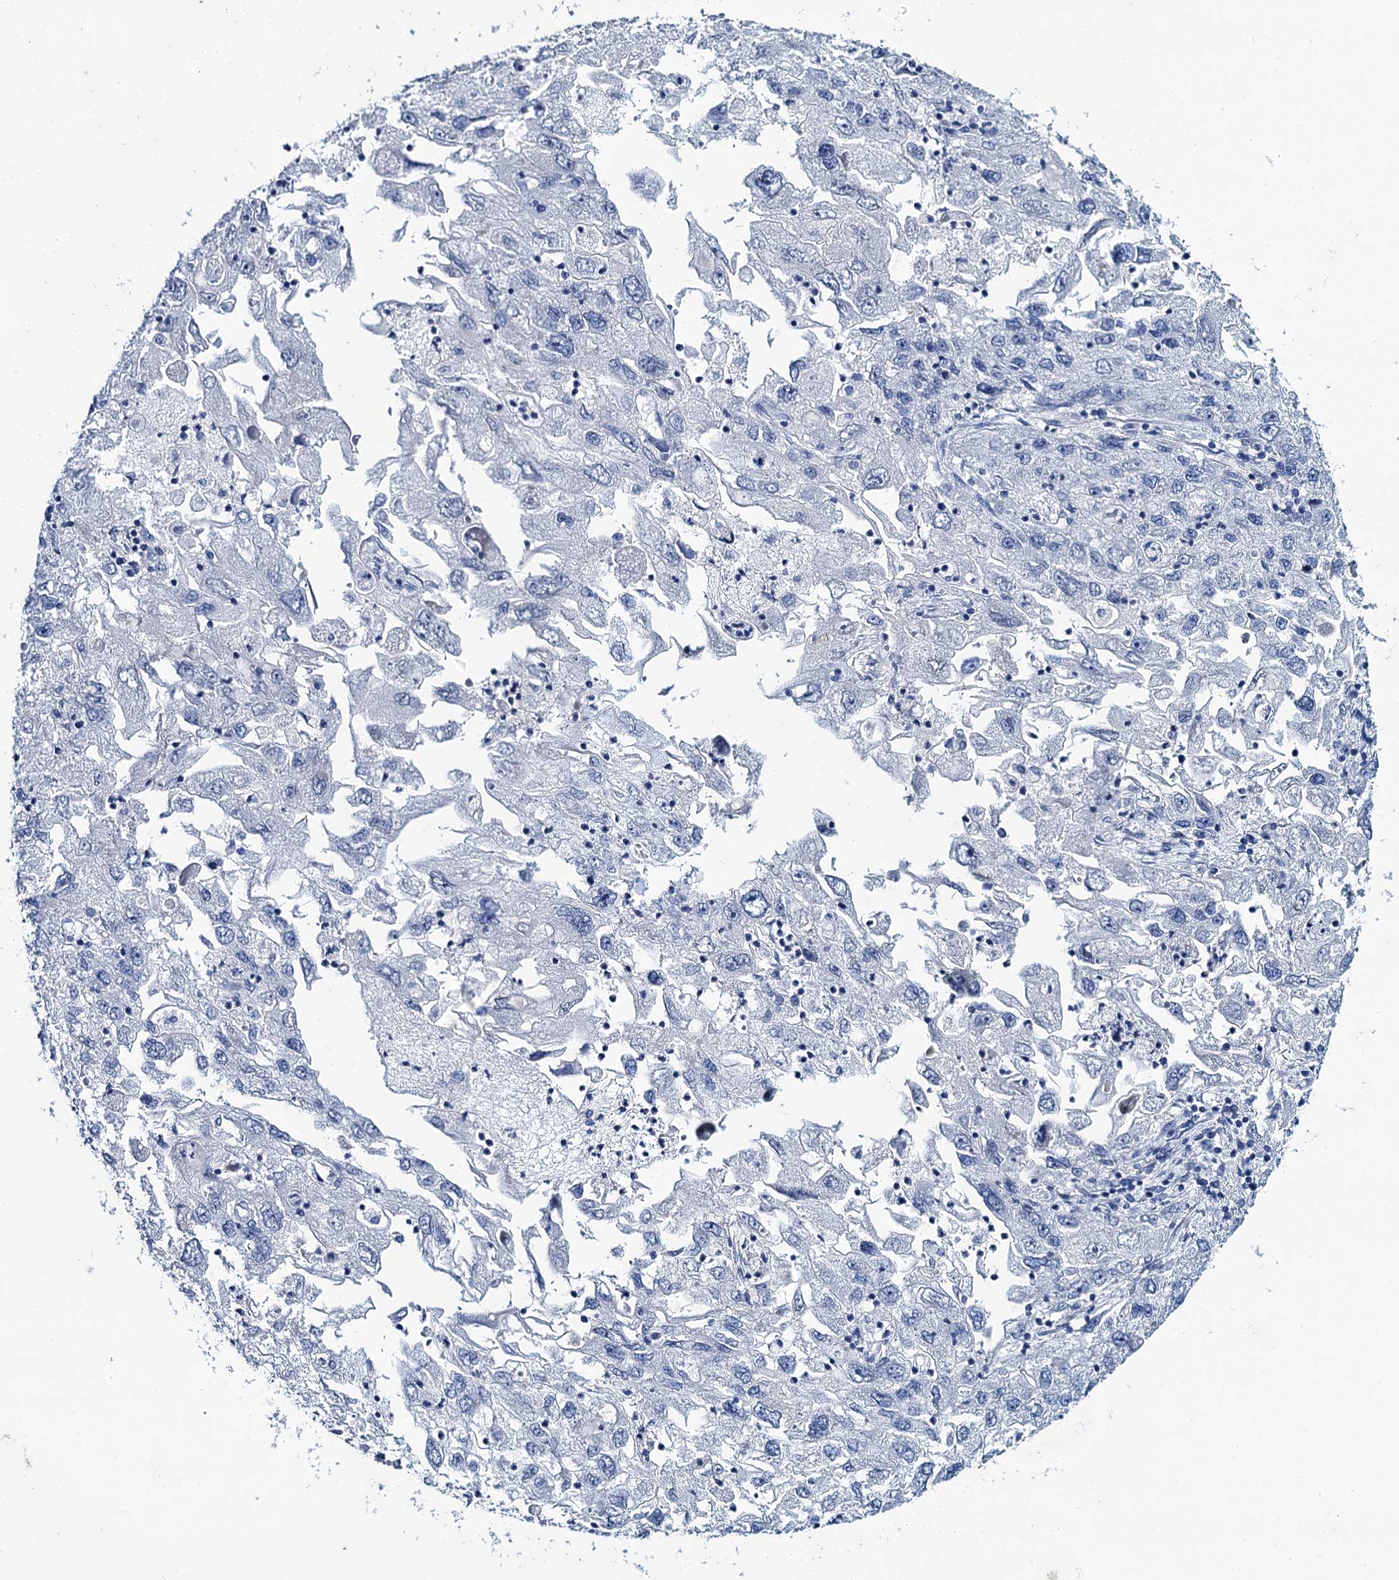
{"staining": {"intensity": "negative", "quantity": "none", "location": "none"}, "tissue": "endometrial cancer", "cell_type": "Tumor cells", "image_type": "cancer", "snomed": [{"axis": "morphology", "description": "Adenocarcinoma, NOS"}, {"axis": "topography", "description": "Endometrium"}], "caption": "This is an IHC histopathology image of endometrial cancer. There is no staining in tumor cells.", "gene": "TOX3", "patient": {"sex": "female", "age": 49}}